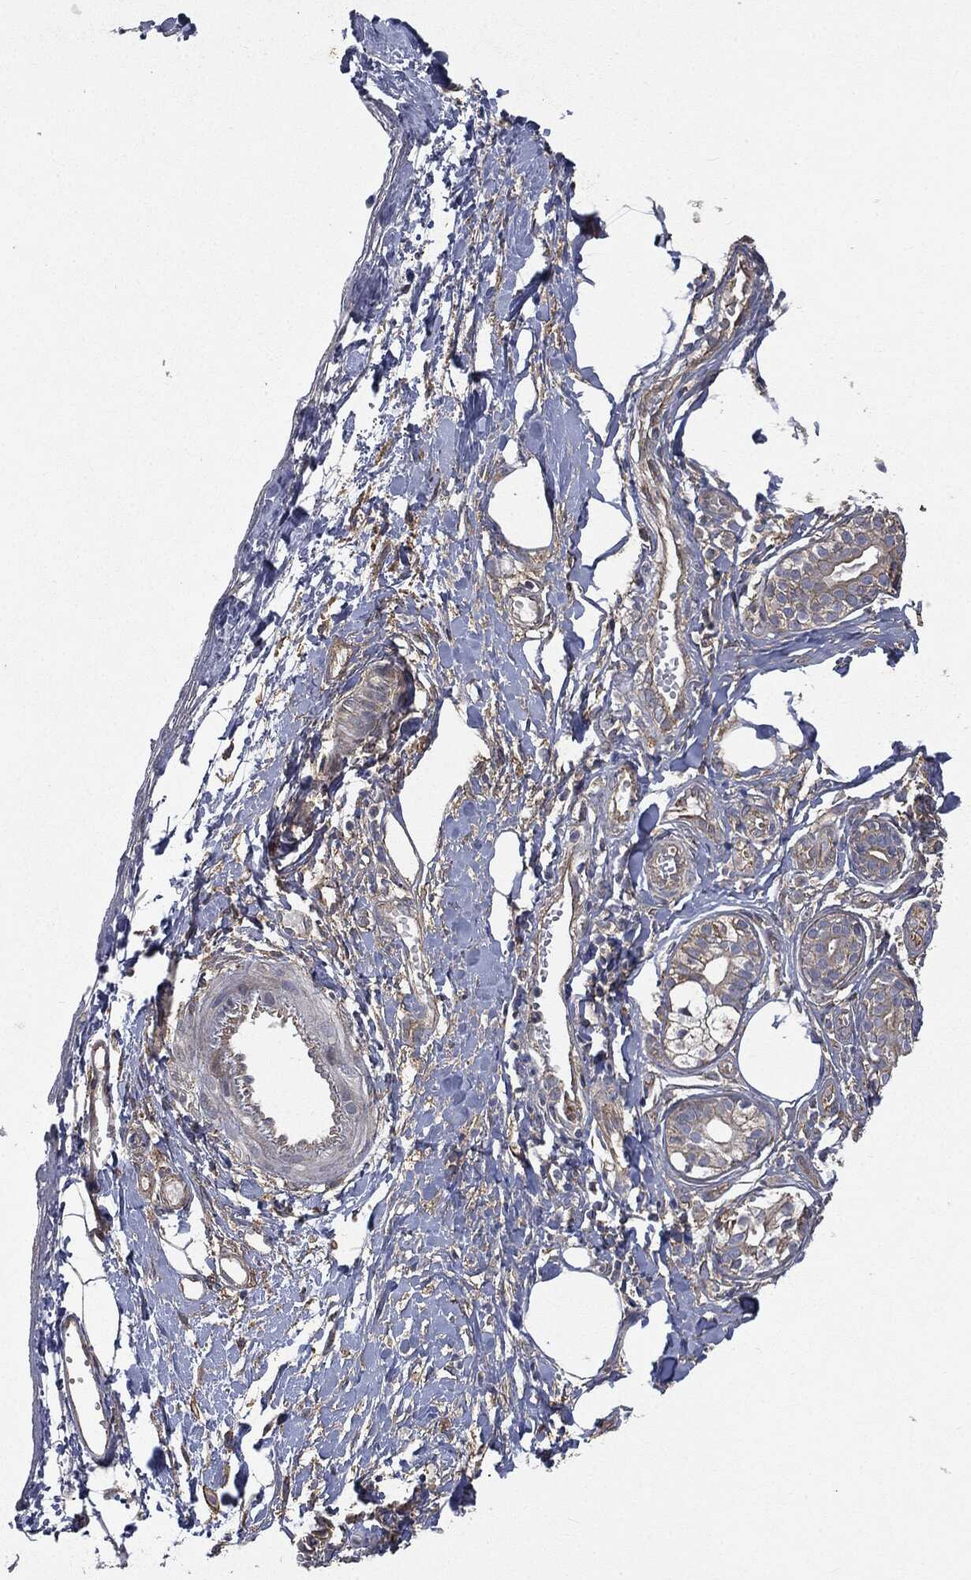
{"staining": {"intensity": "strong", "quantity": "25%-75%", "location": "cytoplasmic/membranous"}, "tissue": "skin cancer", "cell_type": "Tumor cells", "image_type": "cancer", "snomed": [{"axis": "morphology", "description": "Squamous cell carcinoma, NOS"}, {"axis": "topography", "description": "Skin"}, {"axis": "topography", "description": "Subcutis"}], "caption": "IHC image of skin squamous cell carcinoma stained for a protein (brown), which exhibits high levels of strong cytoplasmic/membranous staining in approximately 25%-75% of tumor cells.", "gene": "EPS15L1", "patient": {"sex": "male", "age": 73}}